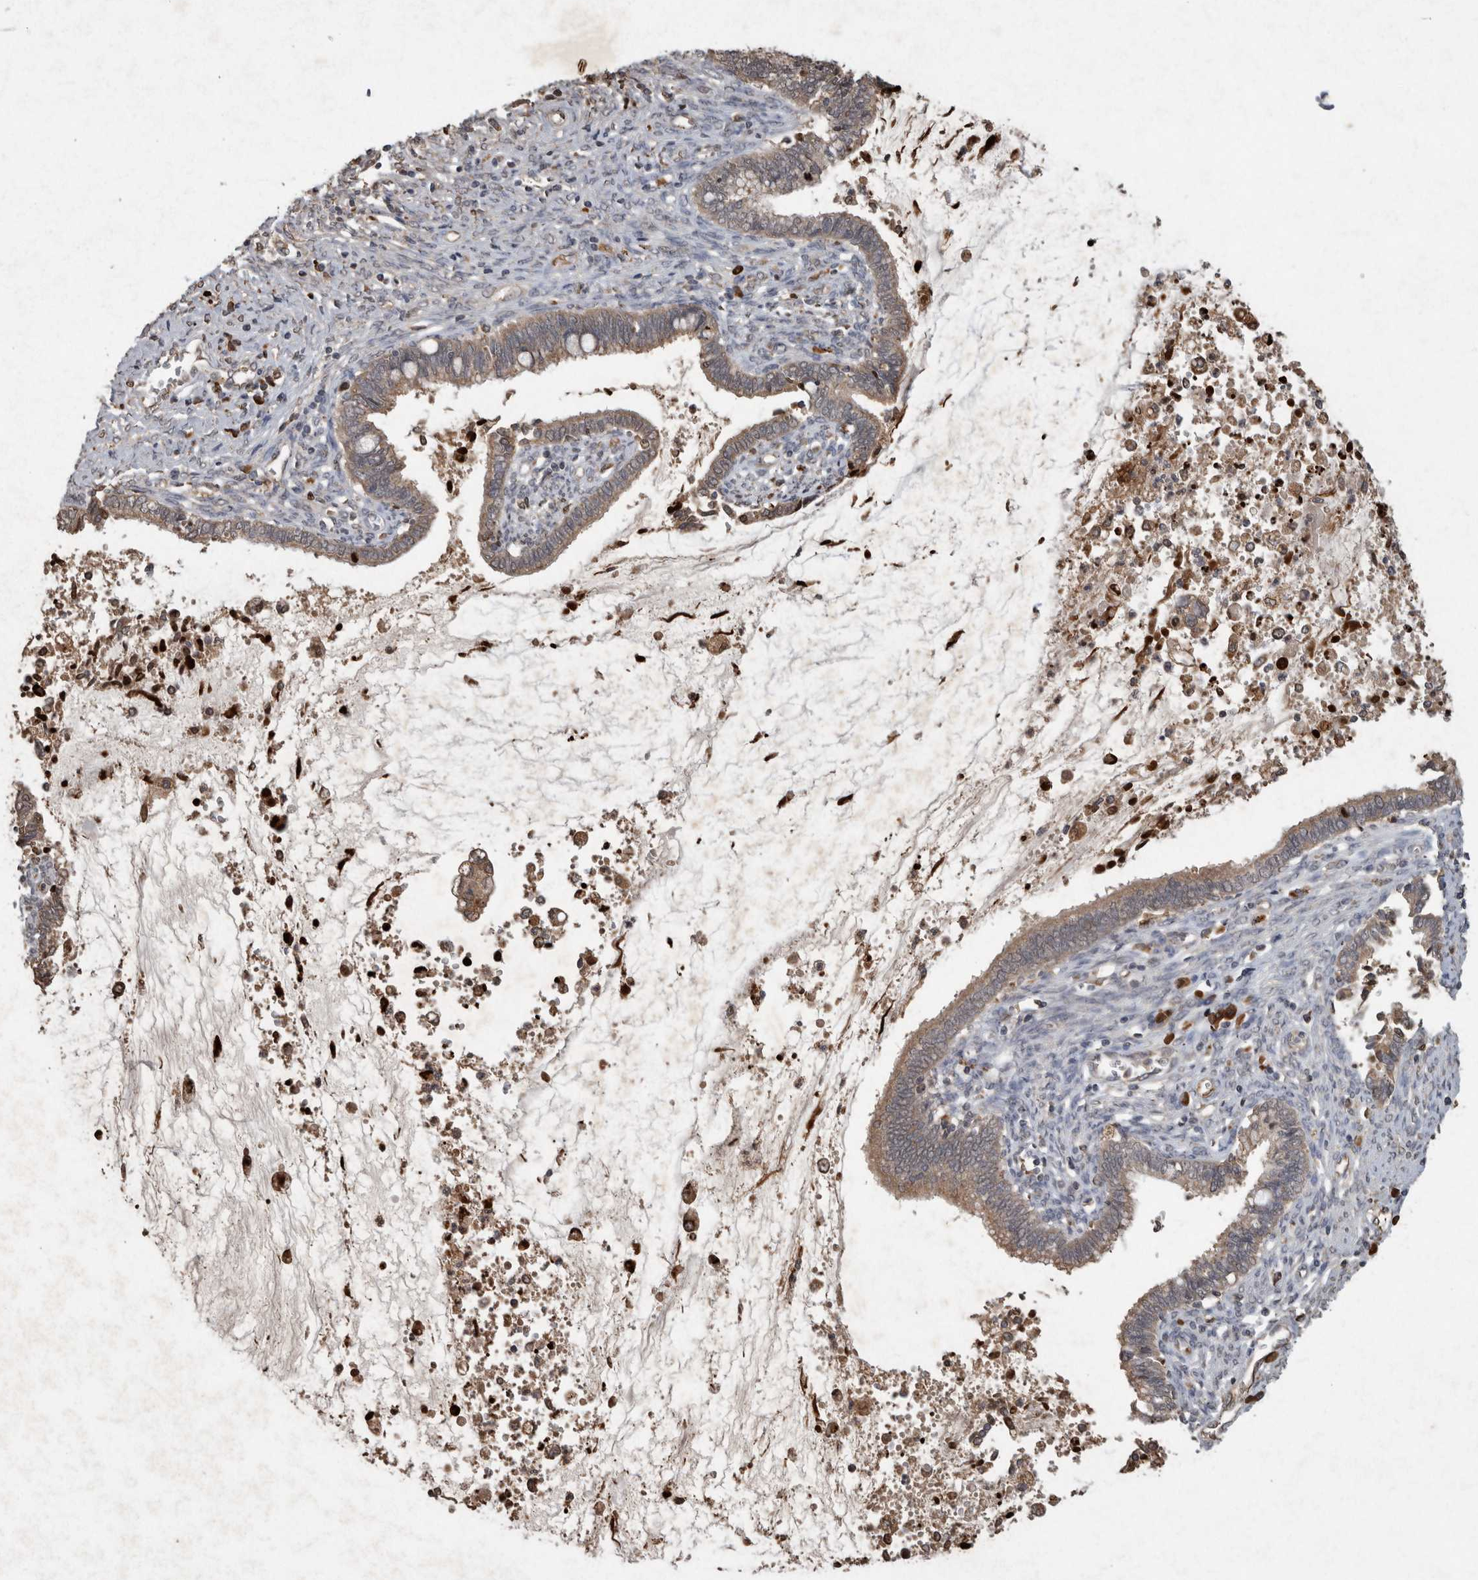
{"staining": {"intensity": "weak", "quantity": ">75%", "location": "cytoplasmic/membranous"}, "tissue": "cervical cancer", "cell_type": "Tumor cells", "image_type": "cancer", "snomed": [{"axis": "morphology", "description": "Adenocarcinoma, NOS"}, {"axis": "topography", "description": "Cervix"}], "caption": "Protein positivity by immunohistochemistry (IHC) demonstrates weak cytoplasmic/membranous positivity in approximately >75% of tumor cells in cervical cancer (adenocarcinoma).", "gene": "ADGRL3", "patient": {"sex": "female", "age": 44}}